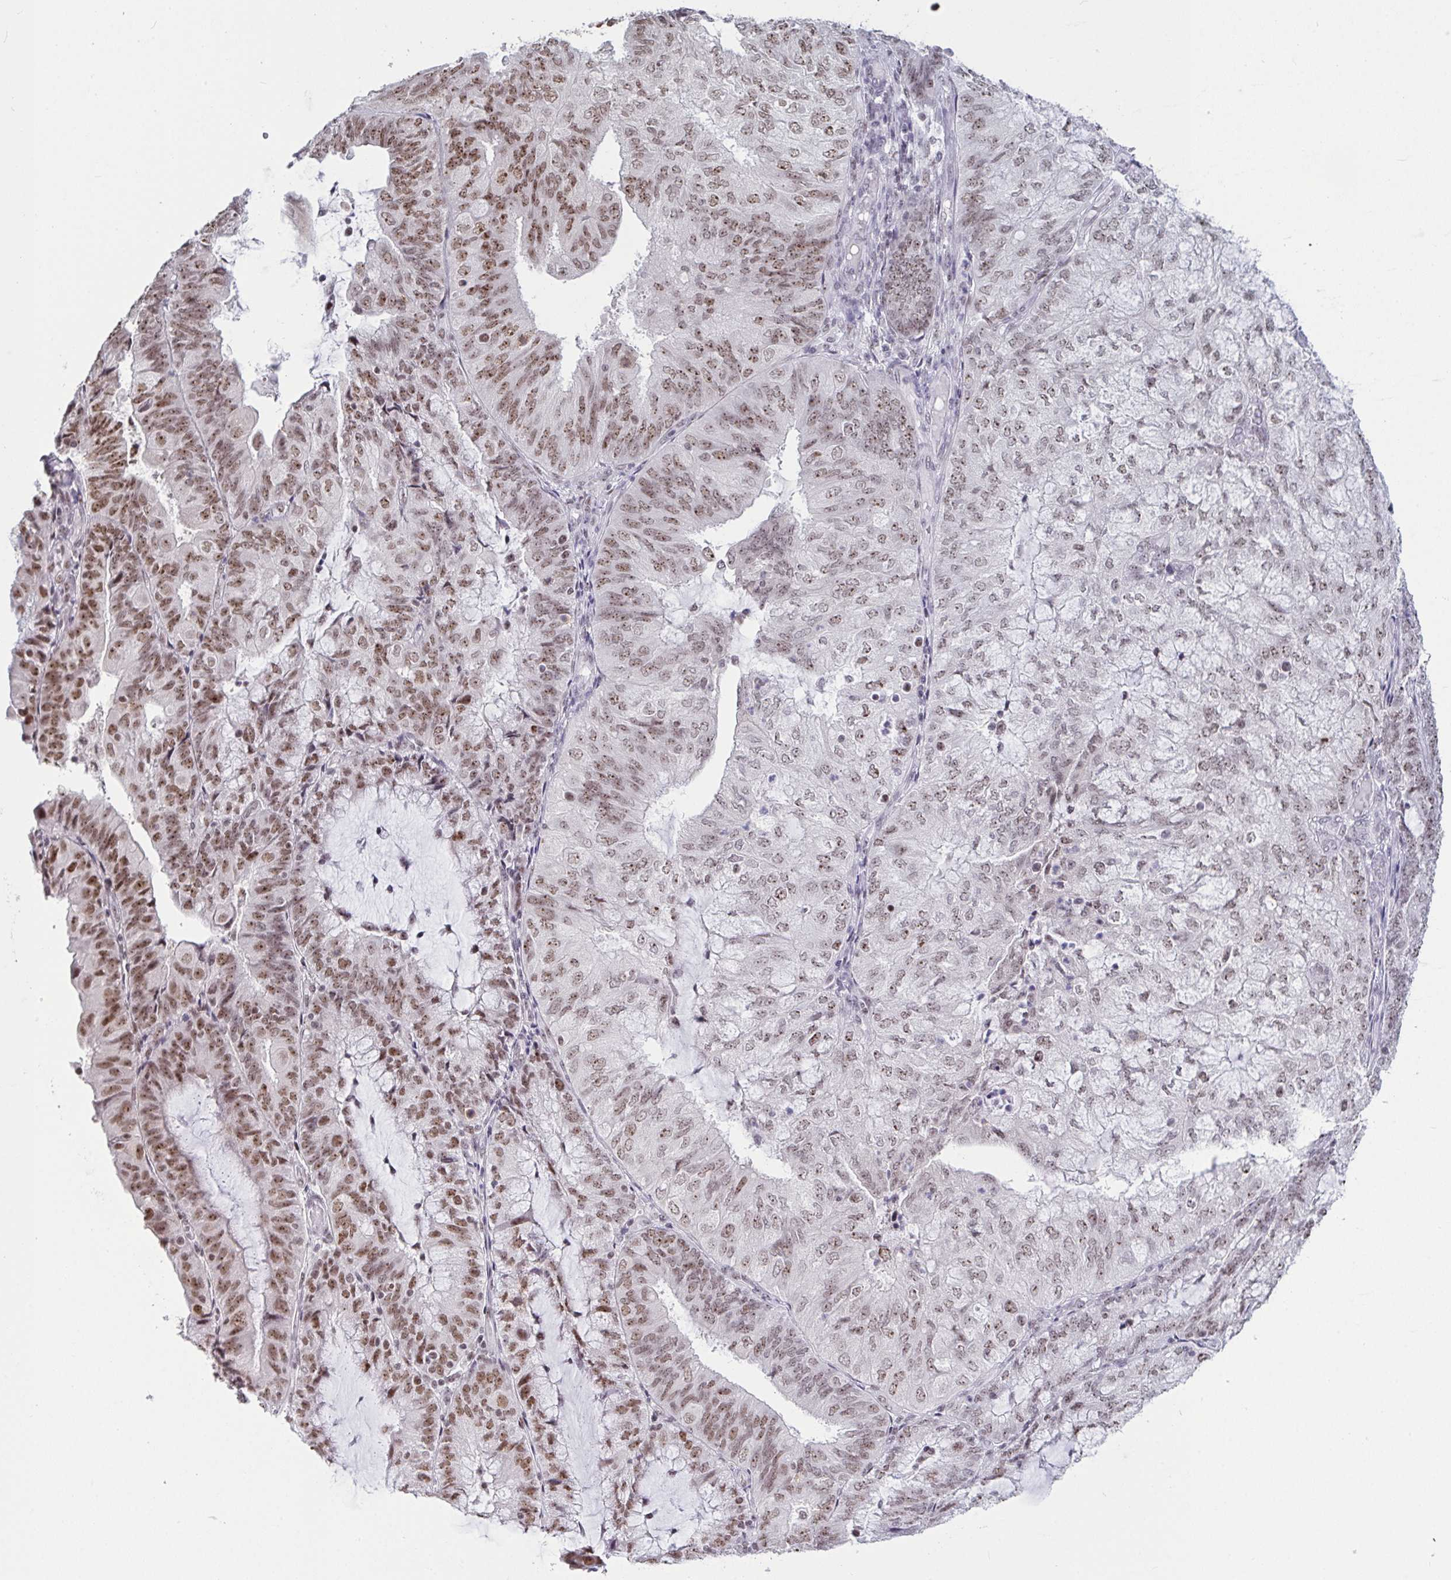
{"staining": {"intensity": "moderate", "quantity": ">75%", "location": "nuclear"}, "tissue": "endometrial cancer", "cell_type": "Tumor cells", "image_type": "cancer", "snomed": [{"axis": "morphology", "description": "Adenocarcinoma, NOS"}, {"axis": "topography", "description": "Endometrium"}], "caption": "Immunohistochemistry (IHC) of human adenocarcinoma (endometrial) exhibits medium levels of moderate nuclear staining in about >75% of tumor cells.", "gene": "SUPT16H", "patient": {"sex": "female", "age": 81}}